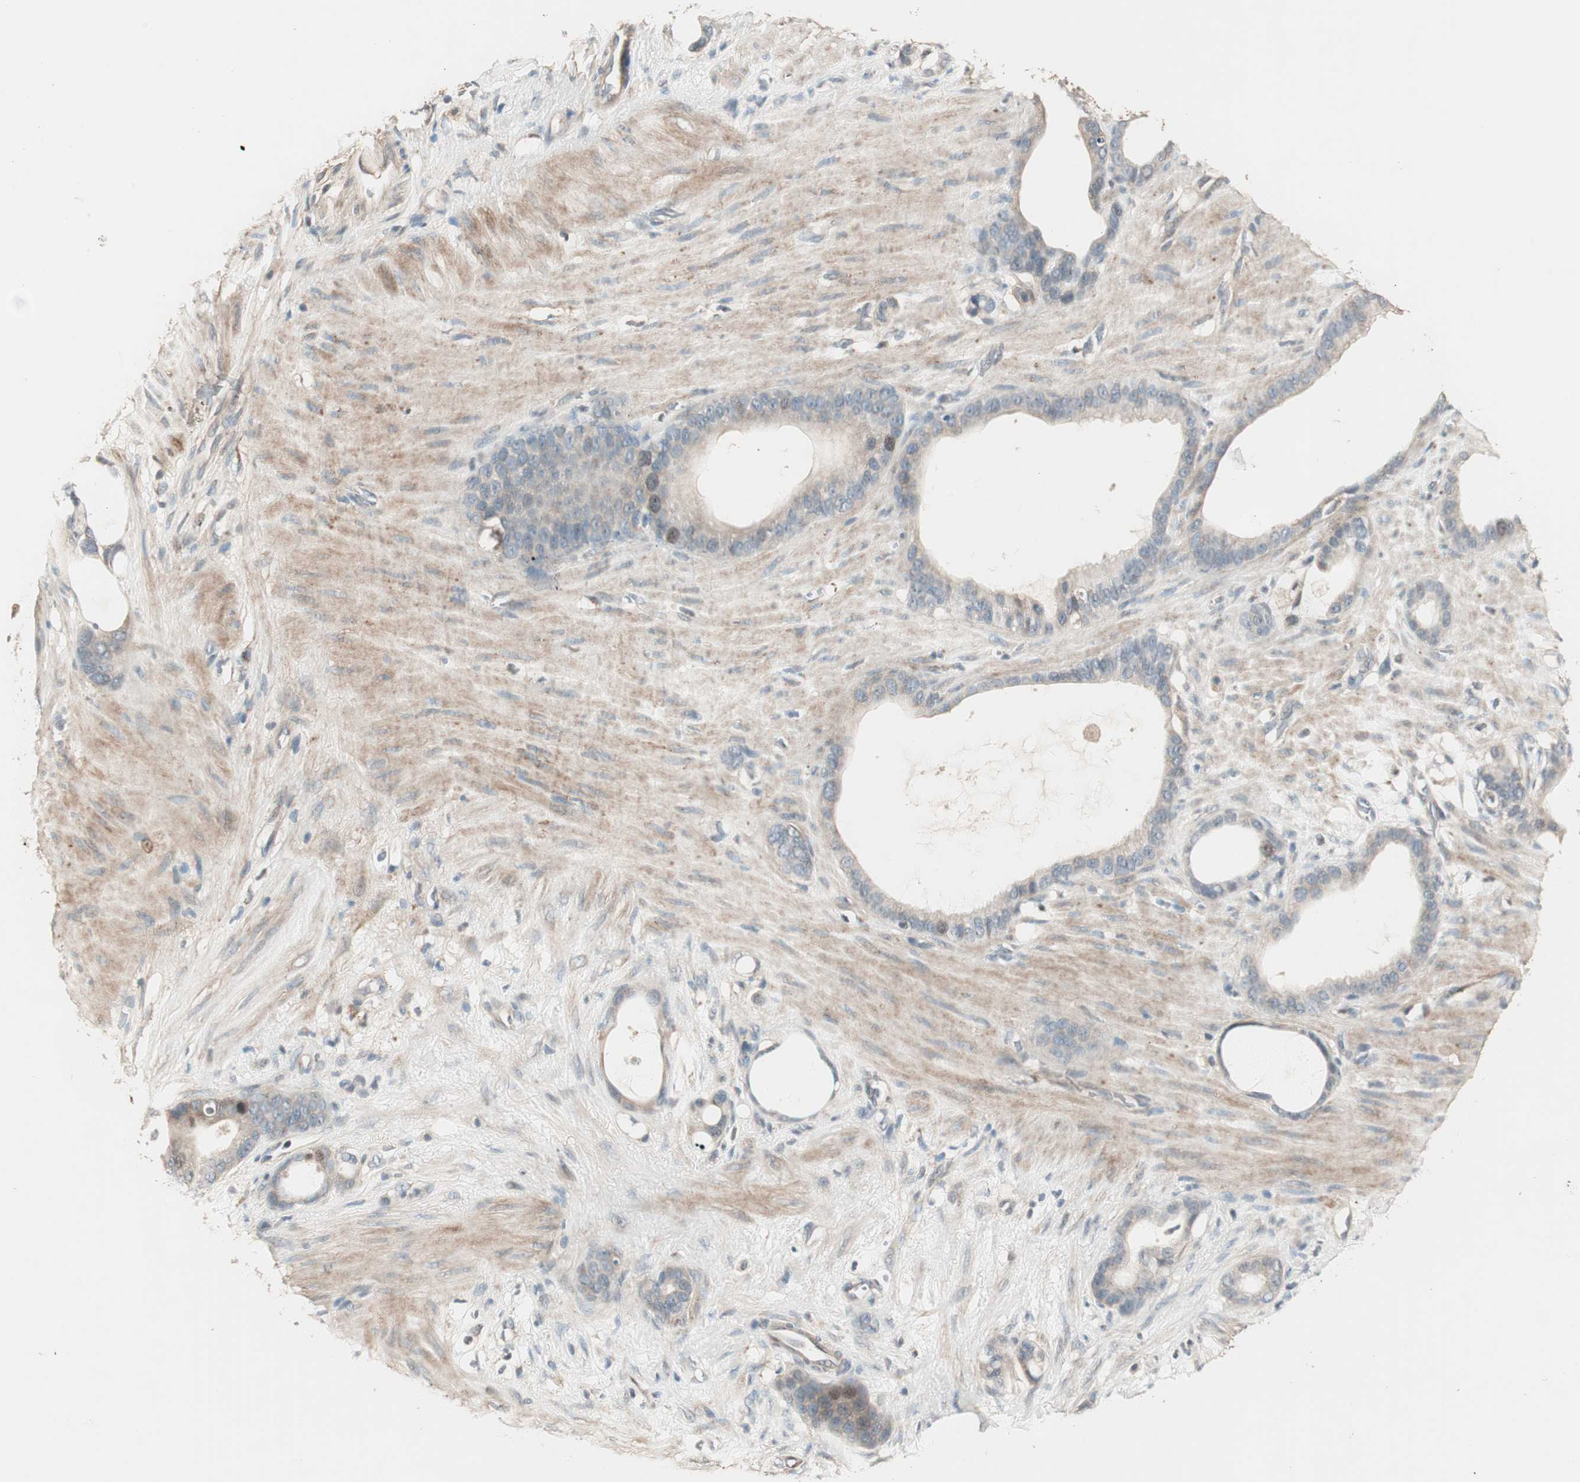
{"staining": {"intensity": "moderate", "quantity": ">75%", "location": "cytoplasmic/membranous"}, "tissue": "stomach cancer", "cell_type": "Tumor cells", "image_type": "cancer", "snomed": [{"axis": "morphology", "description": "Adenocarcinoma, NOS"}, {"axis": "topography", "description": "Stomach"}], "caption": "The histopathology image shows immunohistochemical staining of adenocarcinoma (stomach). There is moderate cytoplasmic/membranous staining is present in approximately >75% of tumor cells.", "gene": "NFRKB", "patient": {"sex": "female", "age": 75}}